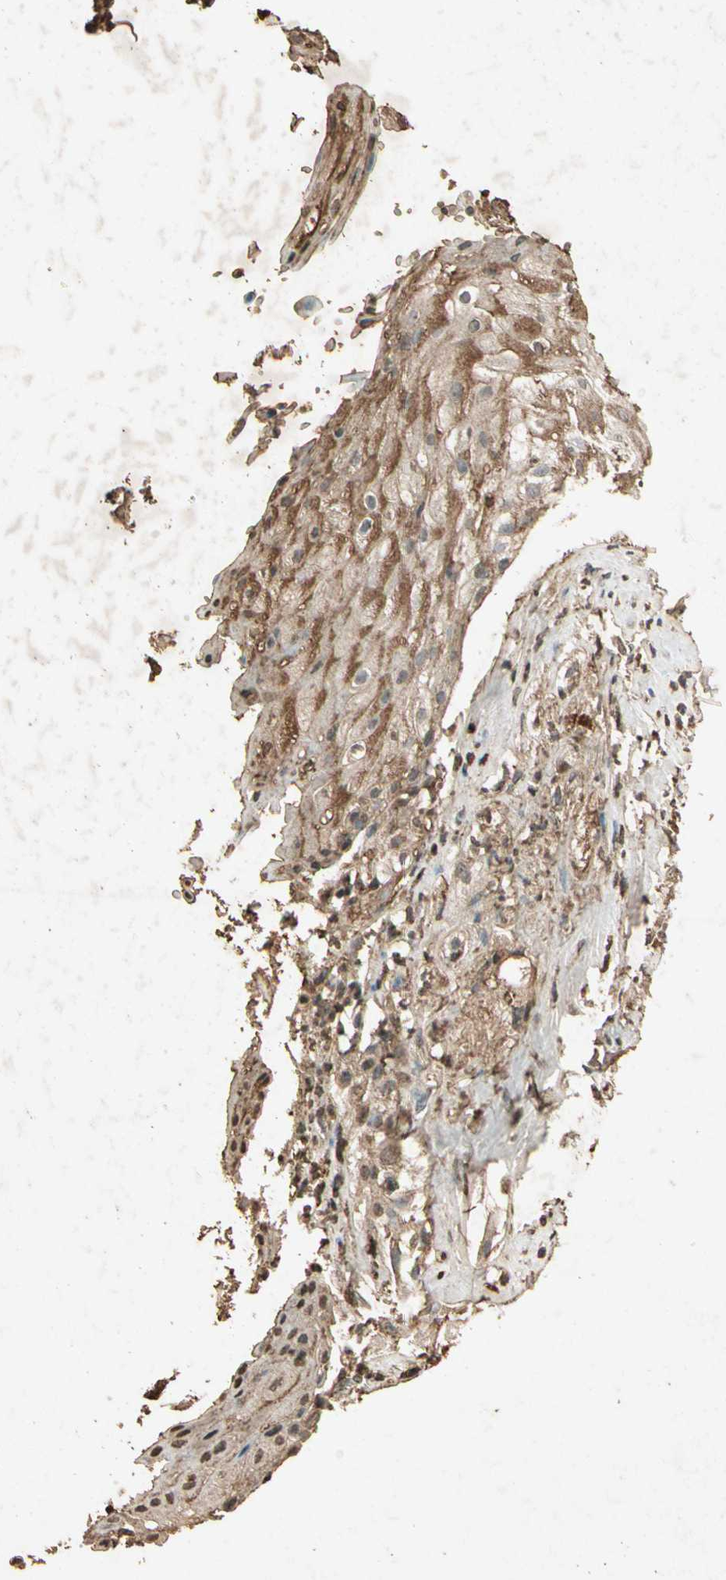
{"staining": {"intensity": "moderate", "quantity": ">75%", "location": "cytoplasmic/membranous"}, "tissue": "skin cancer", "cell_type": "Tumor cells", "image_type": "cancer", "snomed": [{"axis": "morphology", "description": "Squamous cell carcinoma, NOS"}, {"axis": "topography", "description": "Skin"}], "caption": "A high-resolution photomicrograph shows immunohistochemistry staining of squamous cell carcinoma (skin), which shows moderate cytoplasmic/membranous staining in about >75% of tumor cells. (brown staining indicates protein expression, while blue staining denotes nuclei).", "gene": "GC", "patient": {"sex": "male", "age": 65}}